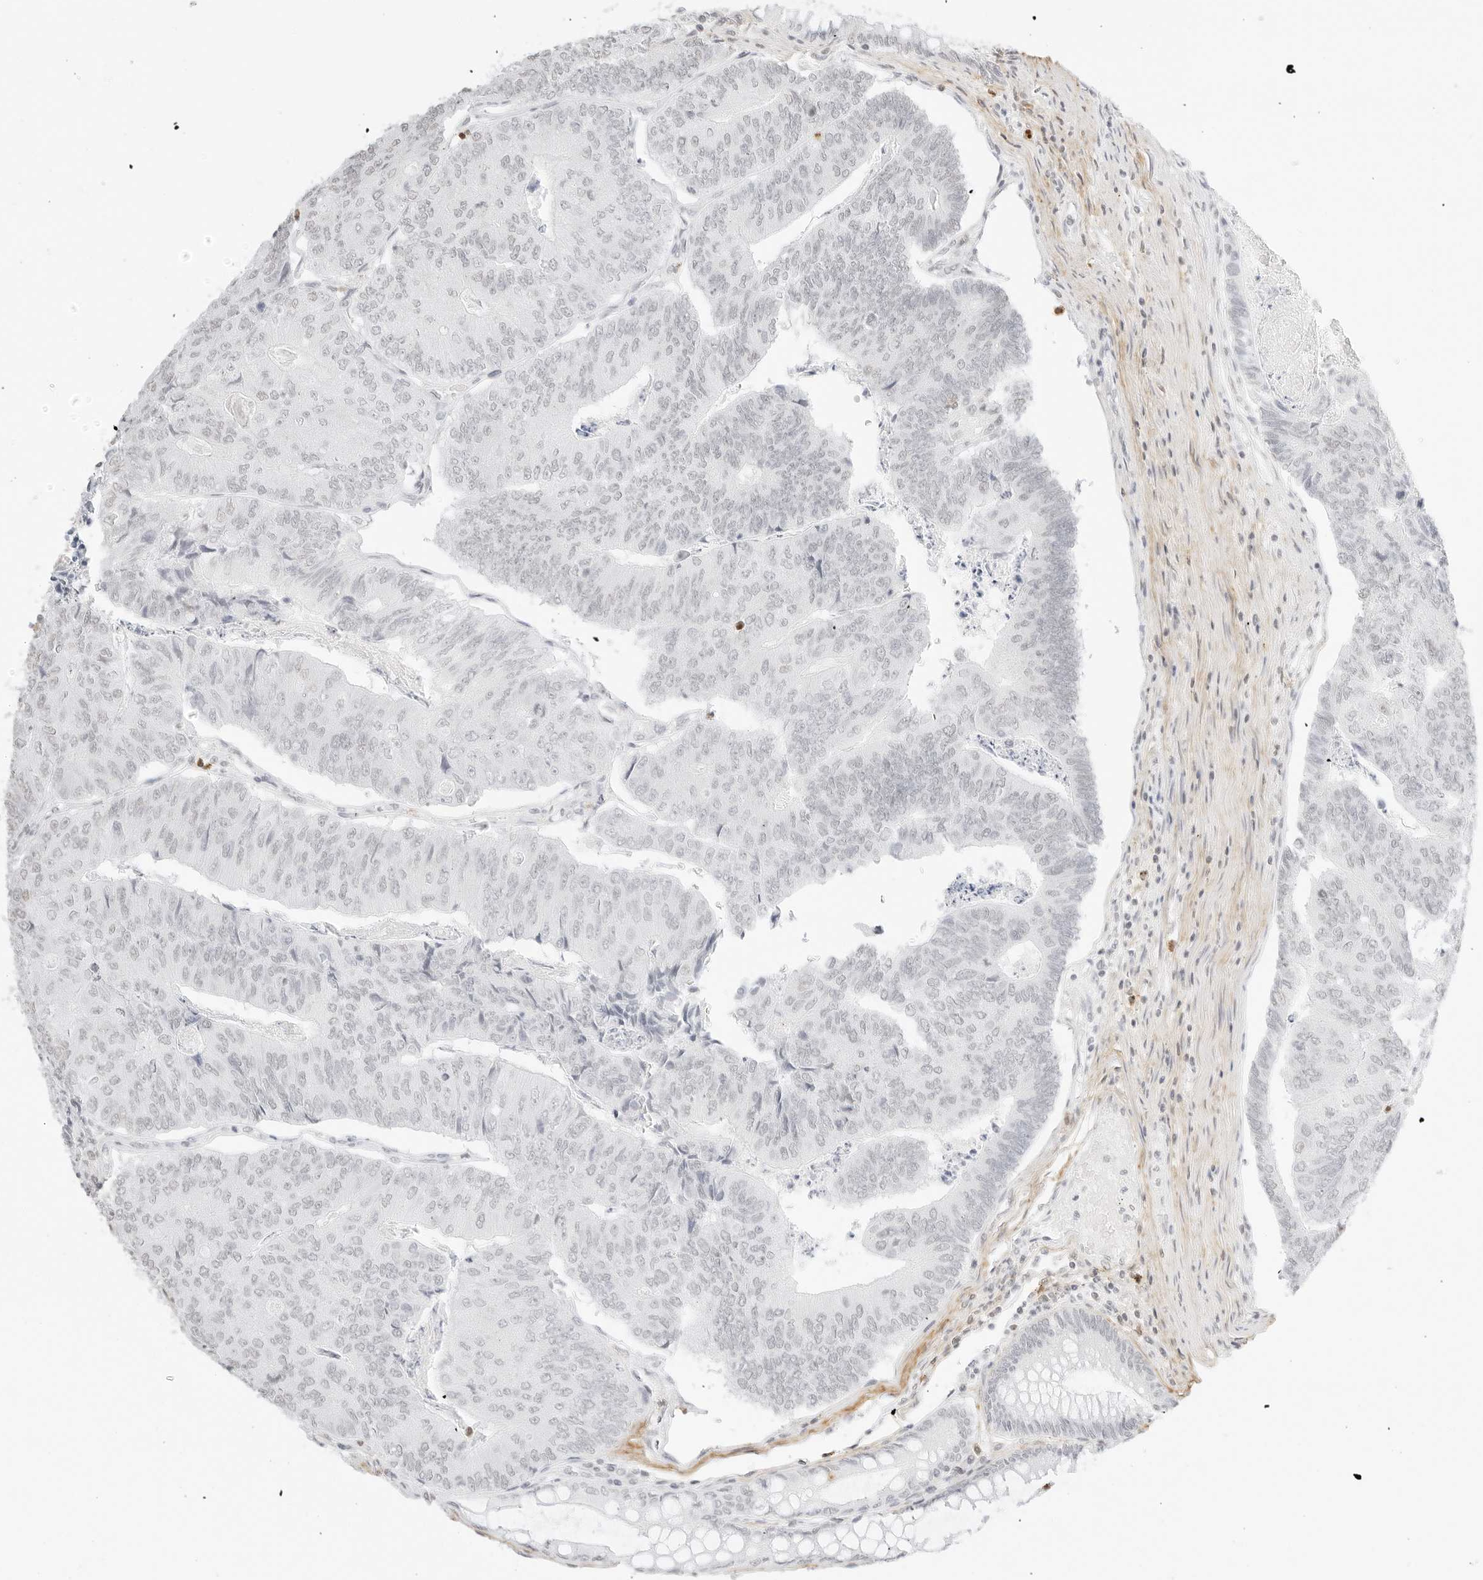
{"staining": {"intensity": "negative", "quantity": "none", "location": "none"}, "tissue": "colorectal cancer", "cell_type": "Tumor cells", "image_type": "cancer", "snomed": [{"axis": "morphology", "description": "Adenocarcinoma, NOS"}, {"axis": "topography", "description": "Colon"}], "caption": "IHC photomicrograph of neoplastic tissue: human colorectal cancer stained with DAB shows no significant protein staining in tumor cells.", "gene": "FBLN5", "patient": {"sex": "female", "age": 67}}